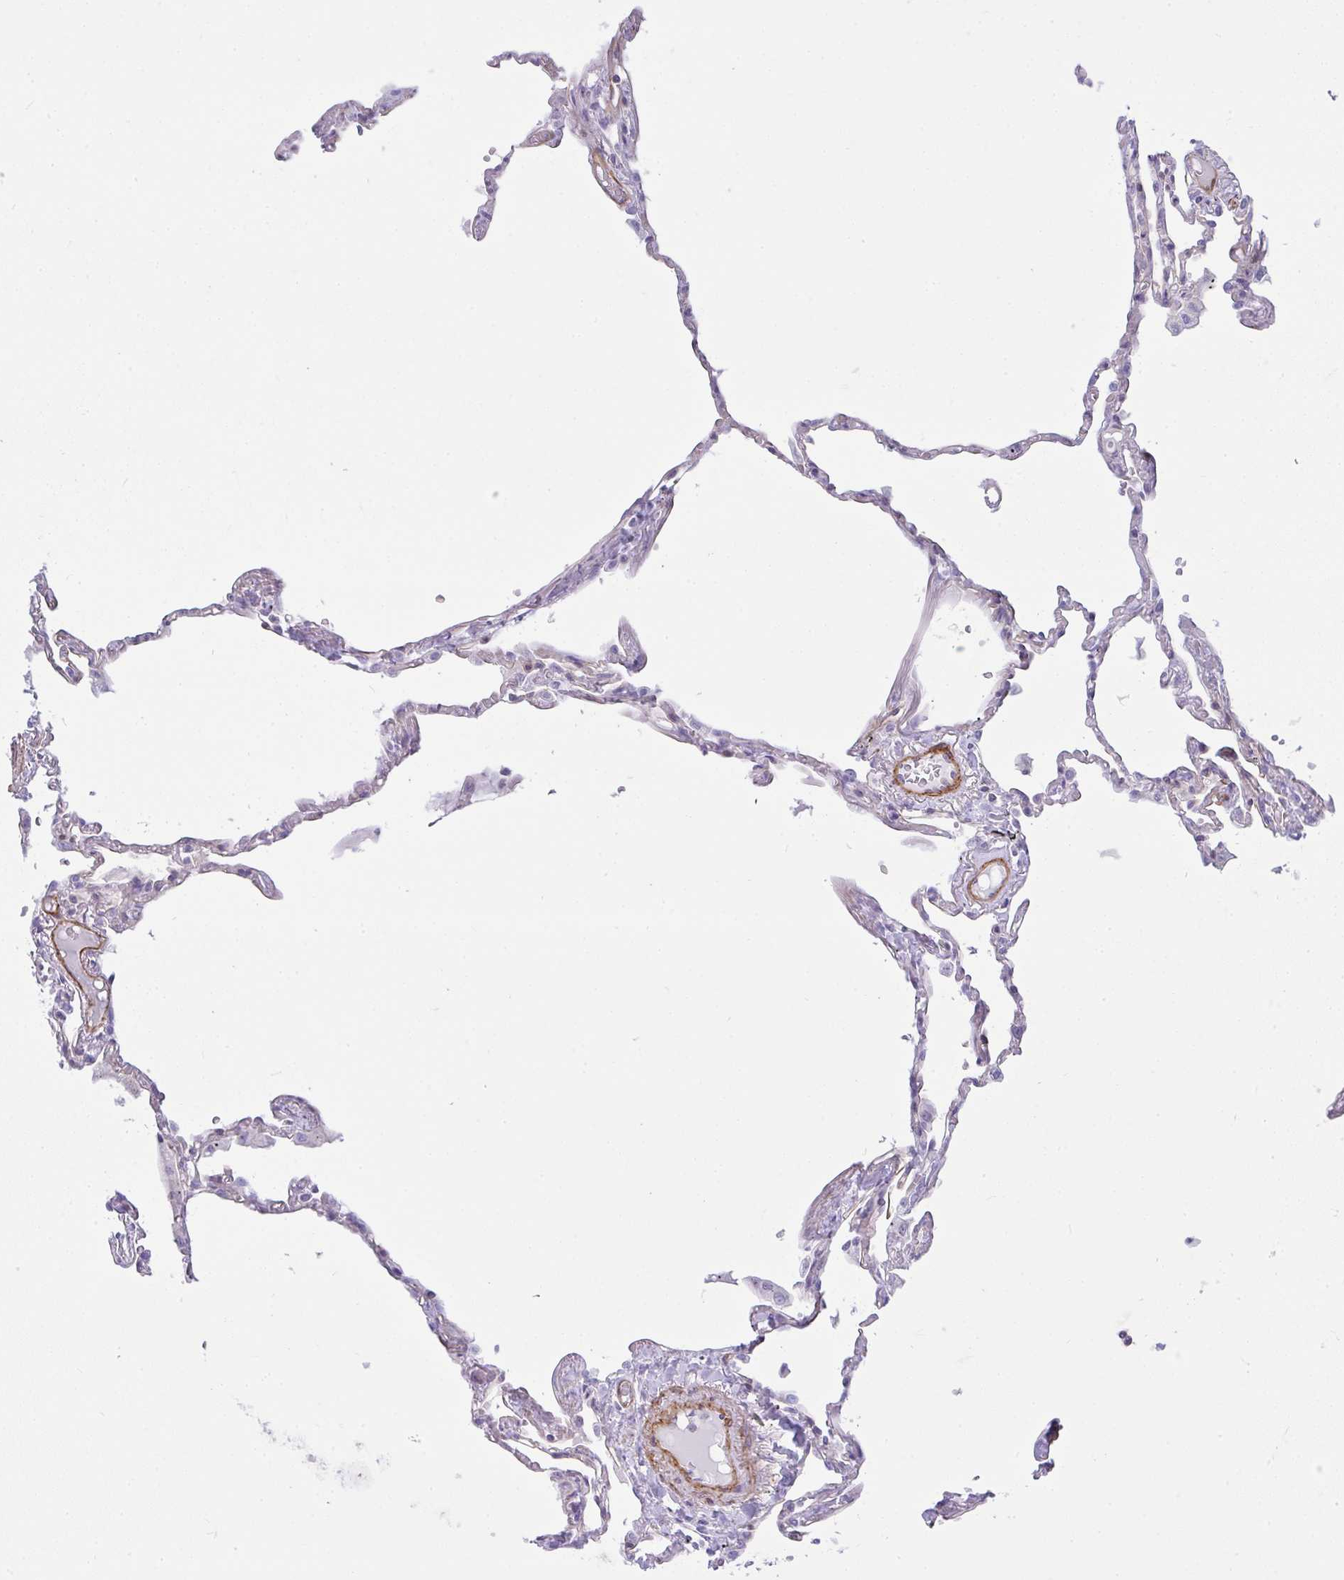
{"staining": {"intensity": "negative", "quantity": "none", "location": "none"}, "tissue": "lung", "cell_type": "Alveolar cells", "image_type": "normal", "snomed": [{"axis": "morphology", "description": "Normal tissue, NOS"}, {"axis": "topography", "description": "Lung"}], "caption": "A high-resolution image shows immunohistochemistry staining of normal lung, which reveals no significant staining in alveolar cells.", "gene": "CDRT15", "patient": {"sex": "female", "age": 67}}